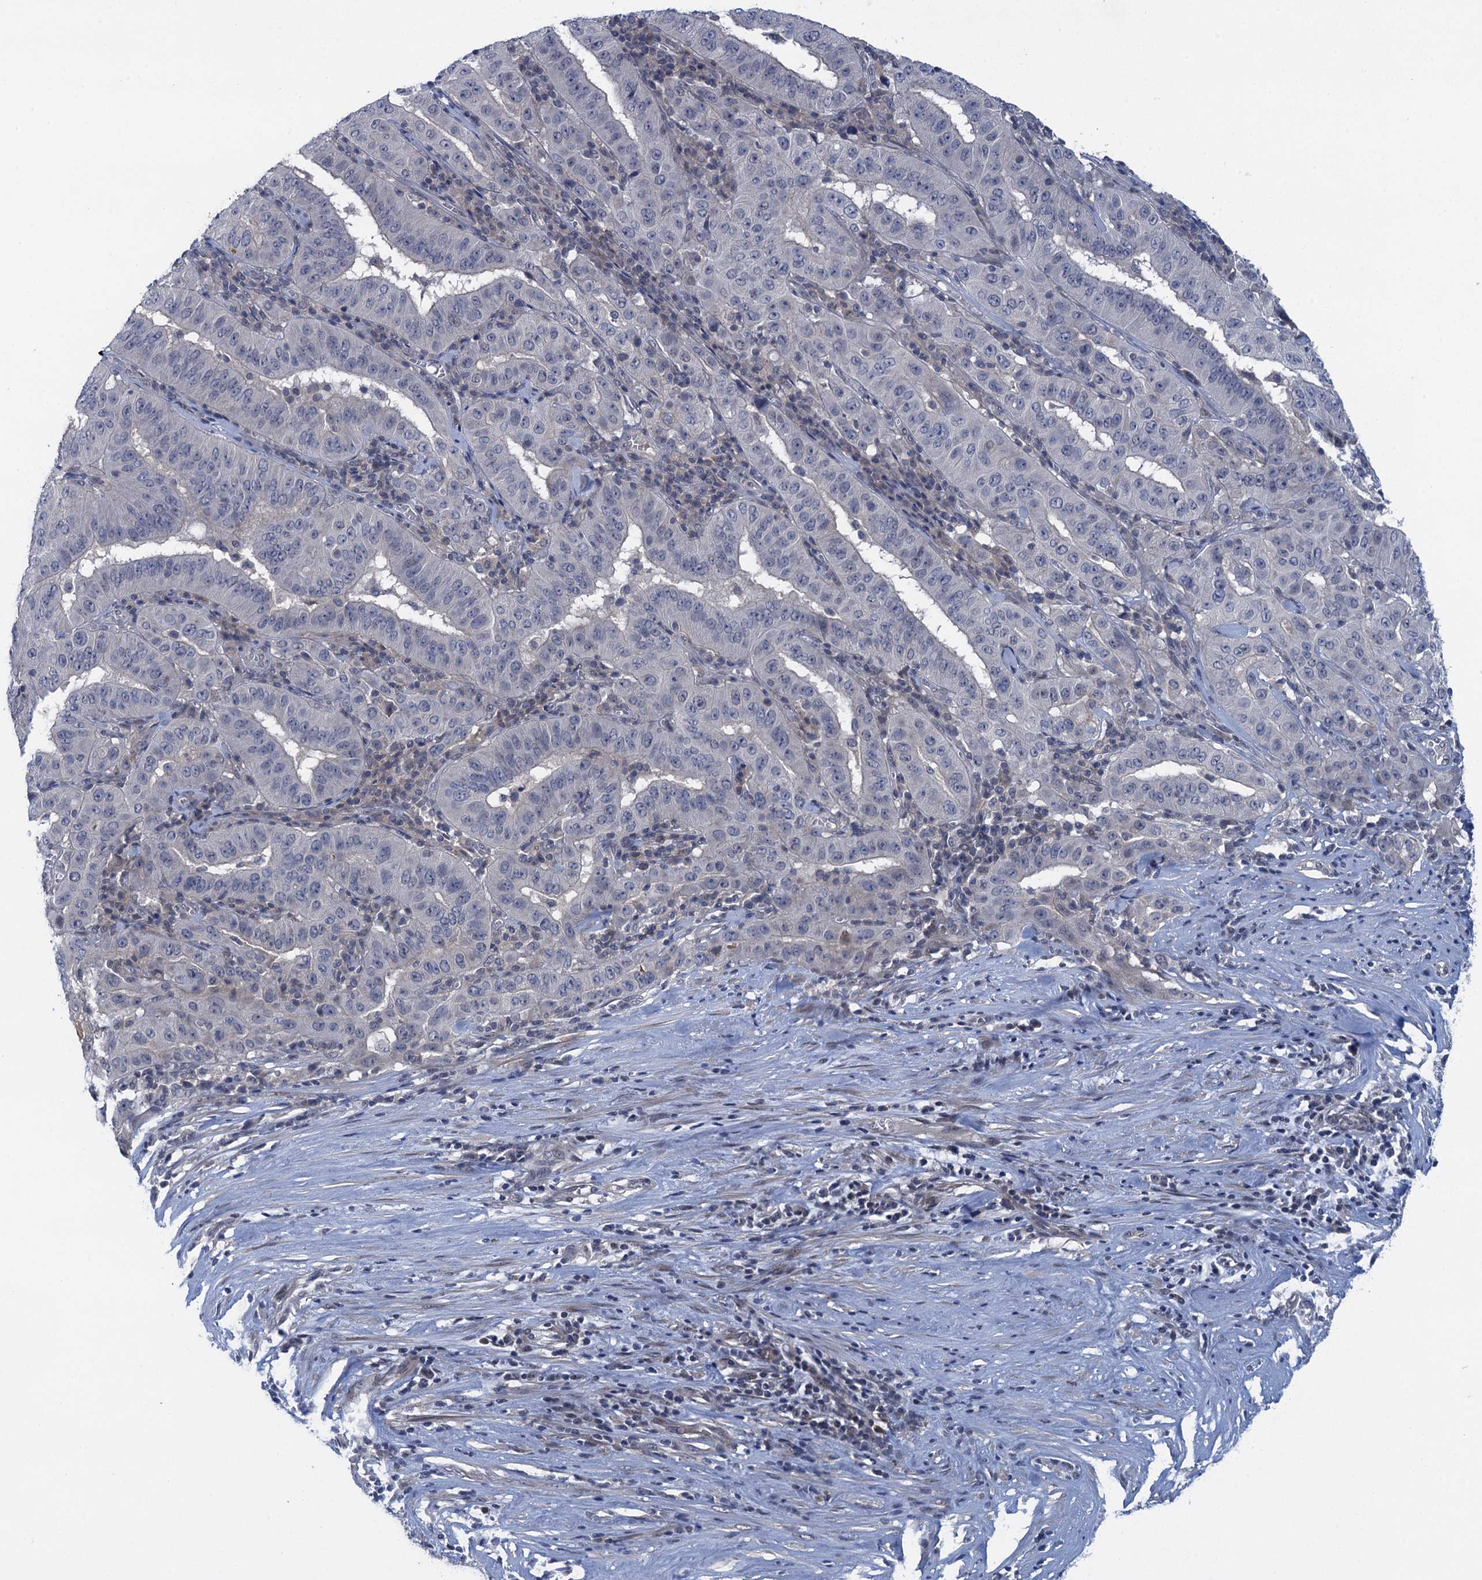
{"staining": {"intensity": "negative", "quantity": "none", "location": "none"}, "tissue": "pancreatic cancer", "cell_type": "Tumor cells", "image_type": "cancer", "snomed": [{"axis": "morphology", "description": "Adenocarcinoma, NOS"}, {"axis": "topography", "description": "Pancreas"}], "caption": "The image shows no staining of tumor cells in pancreatic cancer (adenocarcinoma). (Stains: DAB (3,3'-diaminobenzidine) IHC with hematoxylin counter stain, Microscopy: brightfield microscopy at high magnification).", "gene": "MRFAP1", "patient": {"sex": "male", "age": 63}}